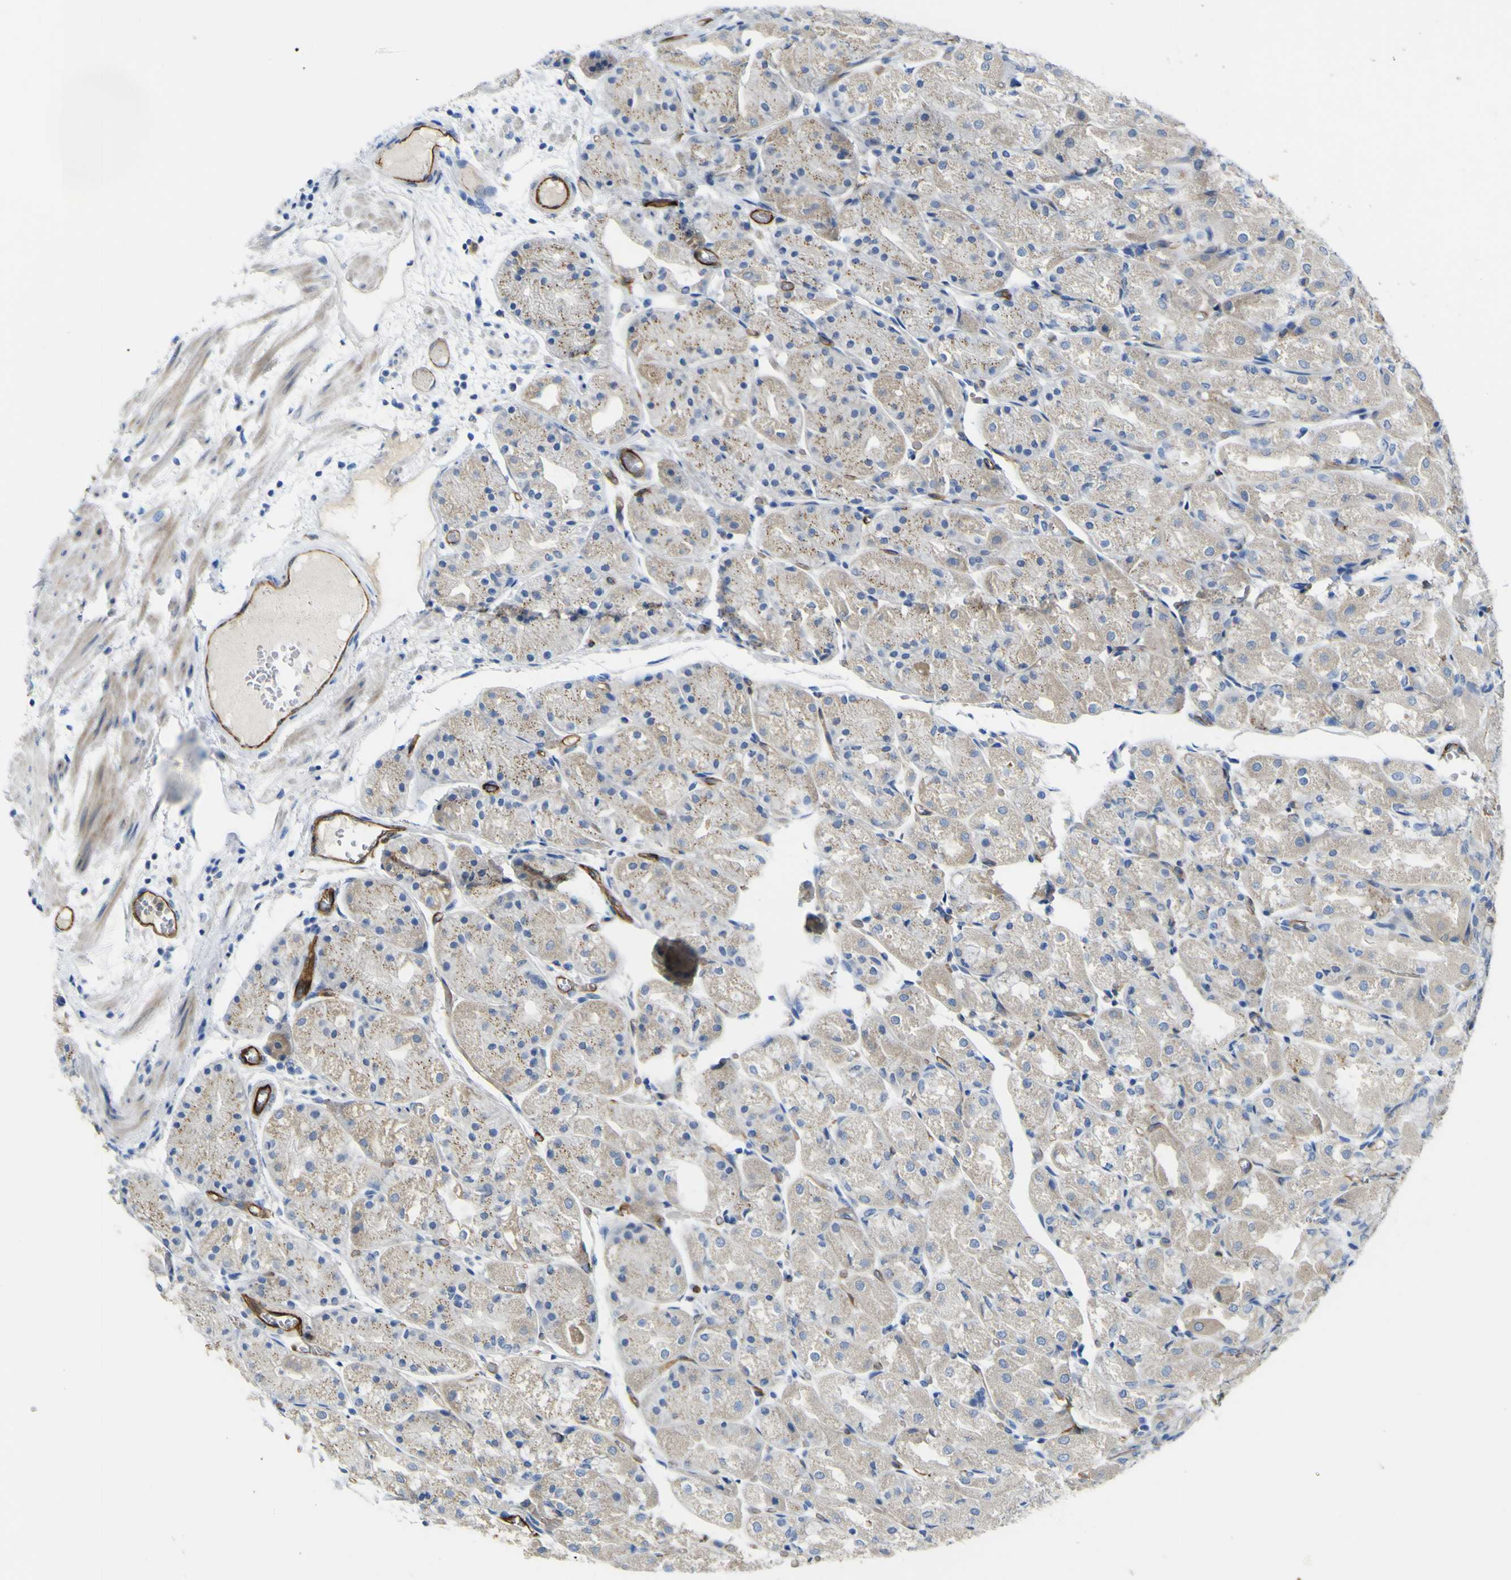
{"staining": {"intensity": "weak", "quantity": "25%-75%", "location": "cytoplasmic/membranous"}, "tissue": "stomach", "cell_type": "Glandular cells", "image_type": "normal", "snomed": [{"axis": "morphology", "description": "Normal tissue, NOS"}, {"axis": "topography", "description": "Stomach, upper"}], "caption": "Immunohistochemical staining of unremarkable human stomach demonstrates 25%-75% levels of weak cytoplasmic/membranous protein positivity in about 25%-75% of glandular cells.", "gene": "CD93", "patient": {"sex": "male", "age": 72}}